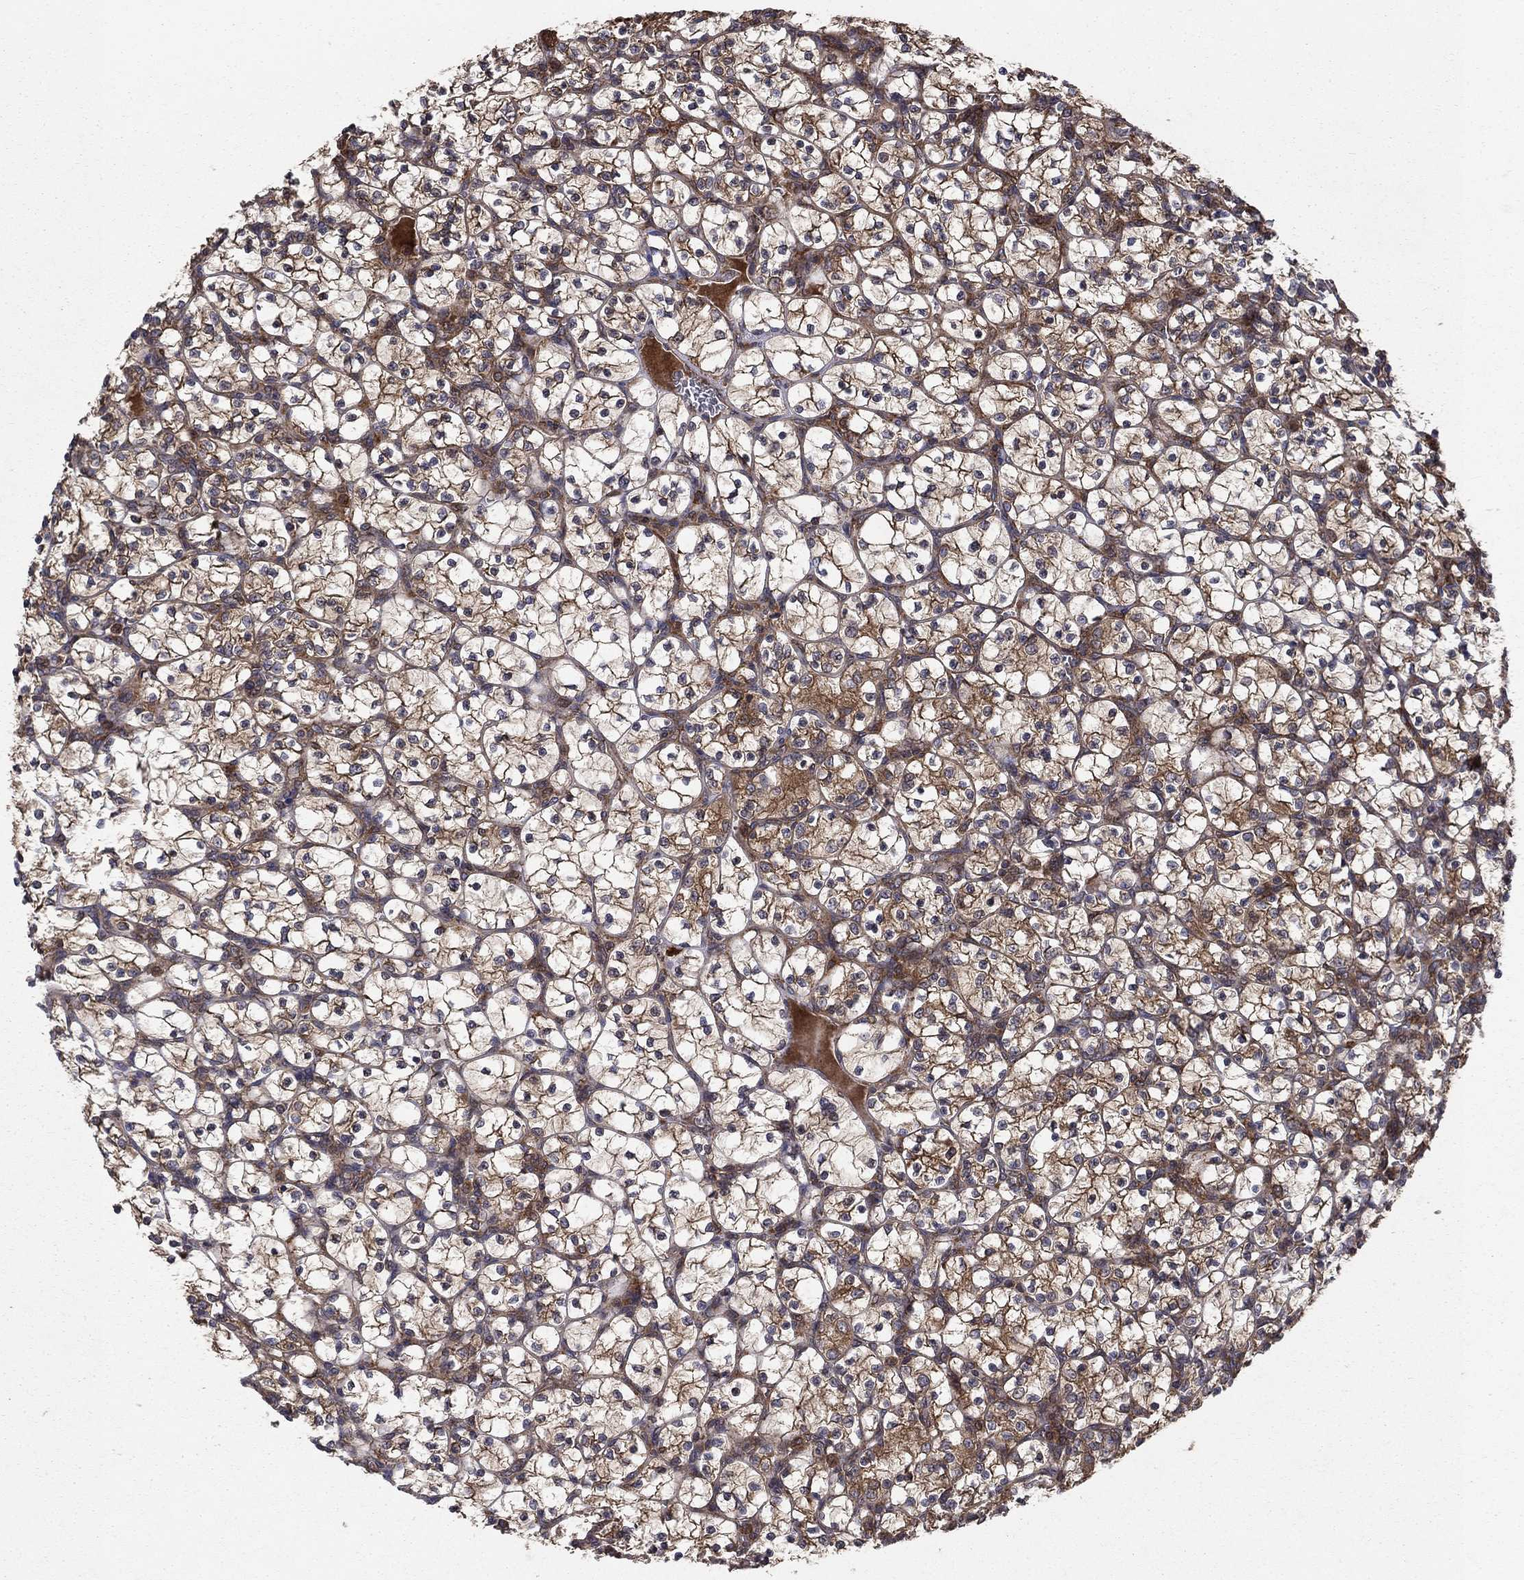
{"staining": {"intensity": "moderate", "quantity": ">75%", "location": "cytoplasmic/membranous"}, "tissue": "renal cancer", "cell_type": "Tumor cells", "image_type": "cancer", "snomed": [{"axis": "morphology", "description": "Adenocarcinoma, NOS"}, {"axis": "topography", "description": "Kidney"}], "caption": "There is medium levels of moderate cytoplasmic/membranous staining in tumor cells of renal adenocarcinoma, as demonstrated by immunohistochemical staining (brown color).", "gene": "BABAM2", "patient": {"sex": "female", "age": 89}}